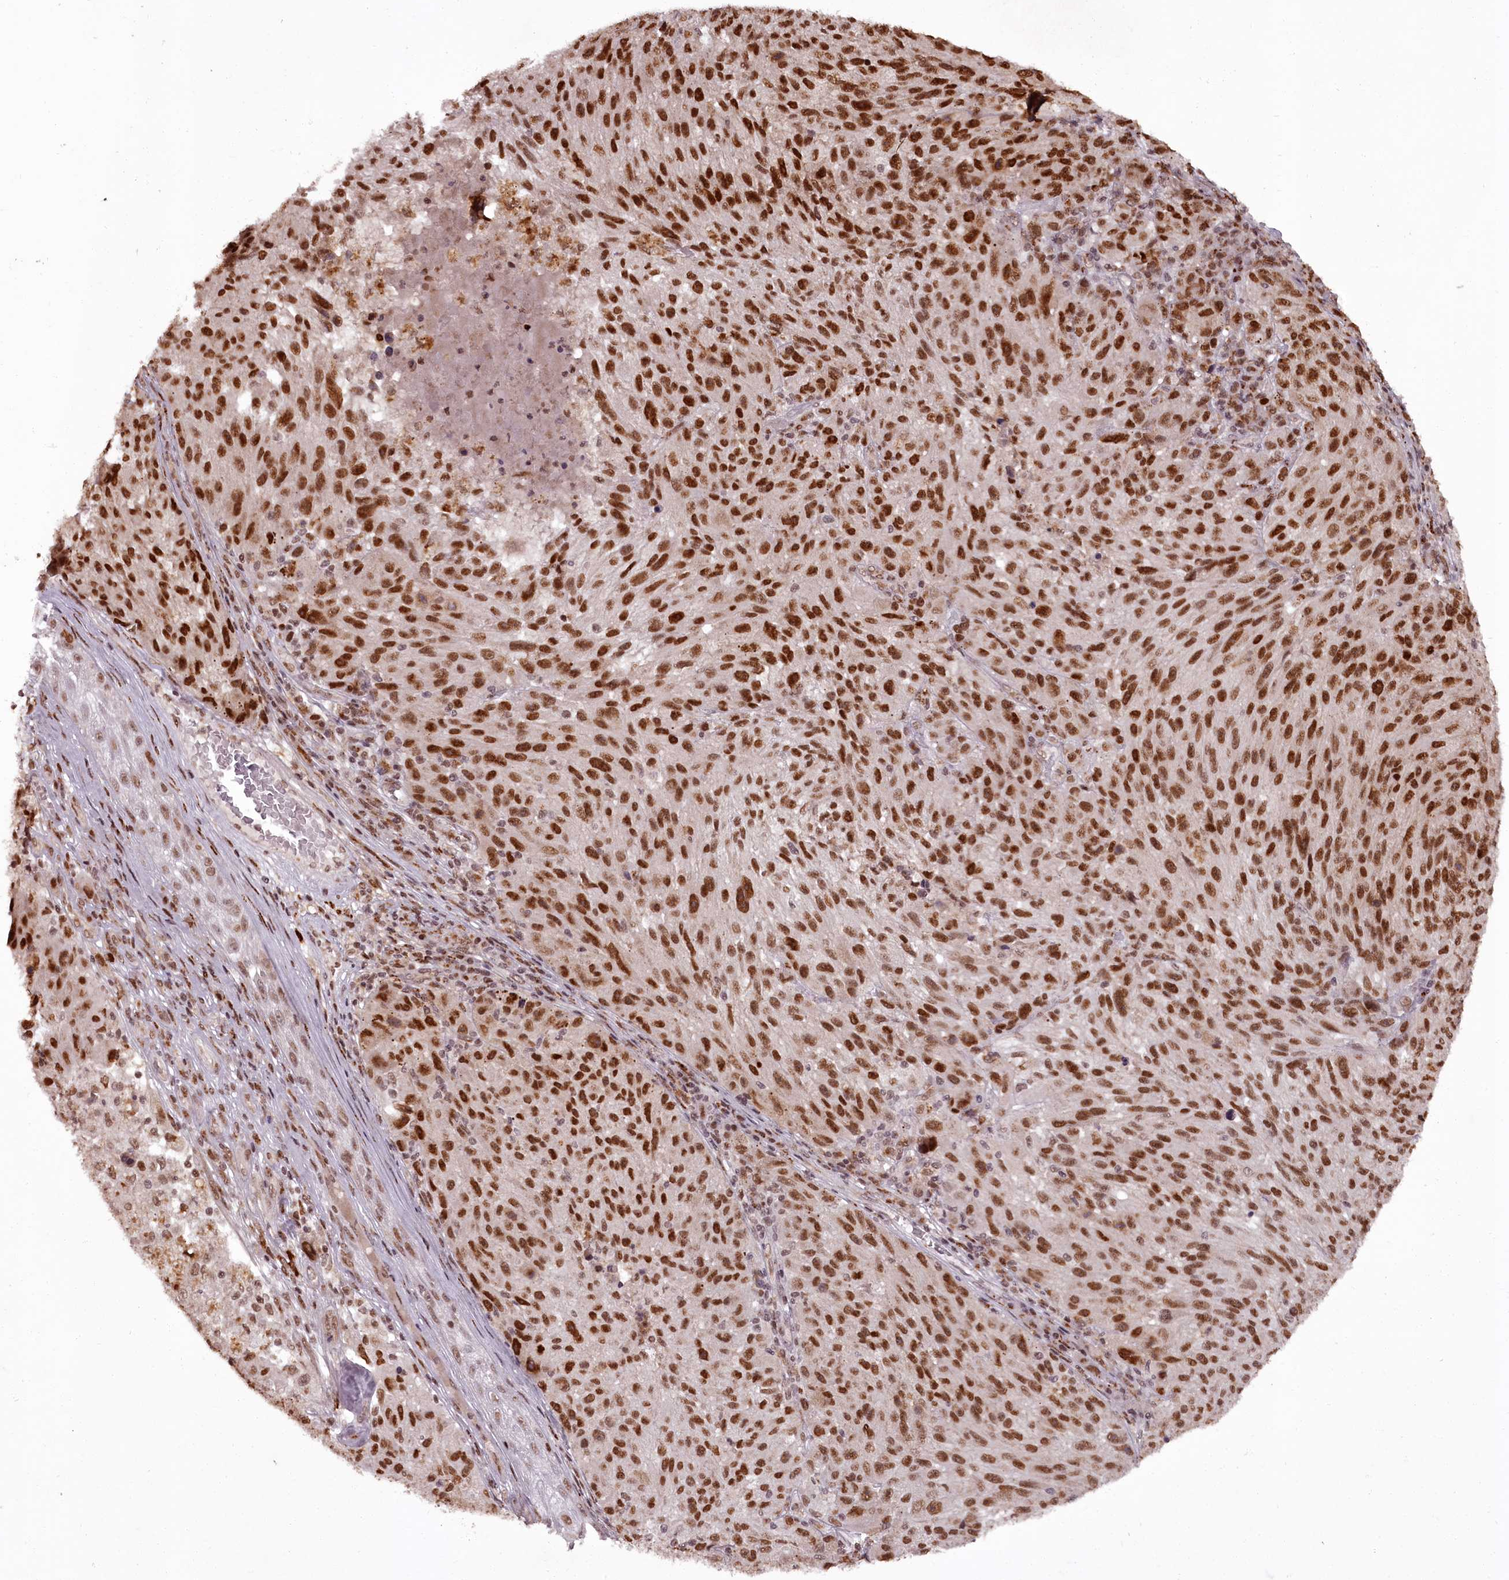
{"staining": {"intensity": "strong", "quantity": "25%-75%", "location": "nuclear"}, "tissue": "melanoma", "cell_type": "Tumor cells", "image_type": "cancer", "snomed": [{"axis": "morphology", "description": "Malignant melanoma, NOS"}, {"axis": "topography", "description": "Skin"}], "caption": "Malignant melanoma stained with DAB IHC displays high levels of strong nuclear staining in about 25%-75% of tumor cells.", "gene": "CEP83", "patient": {"sex": "male", "age": 53}}